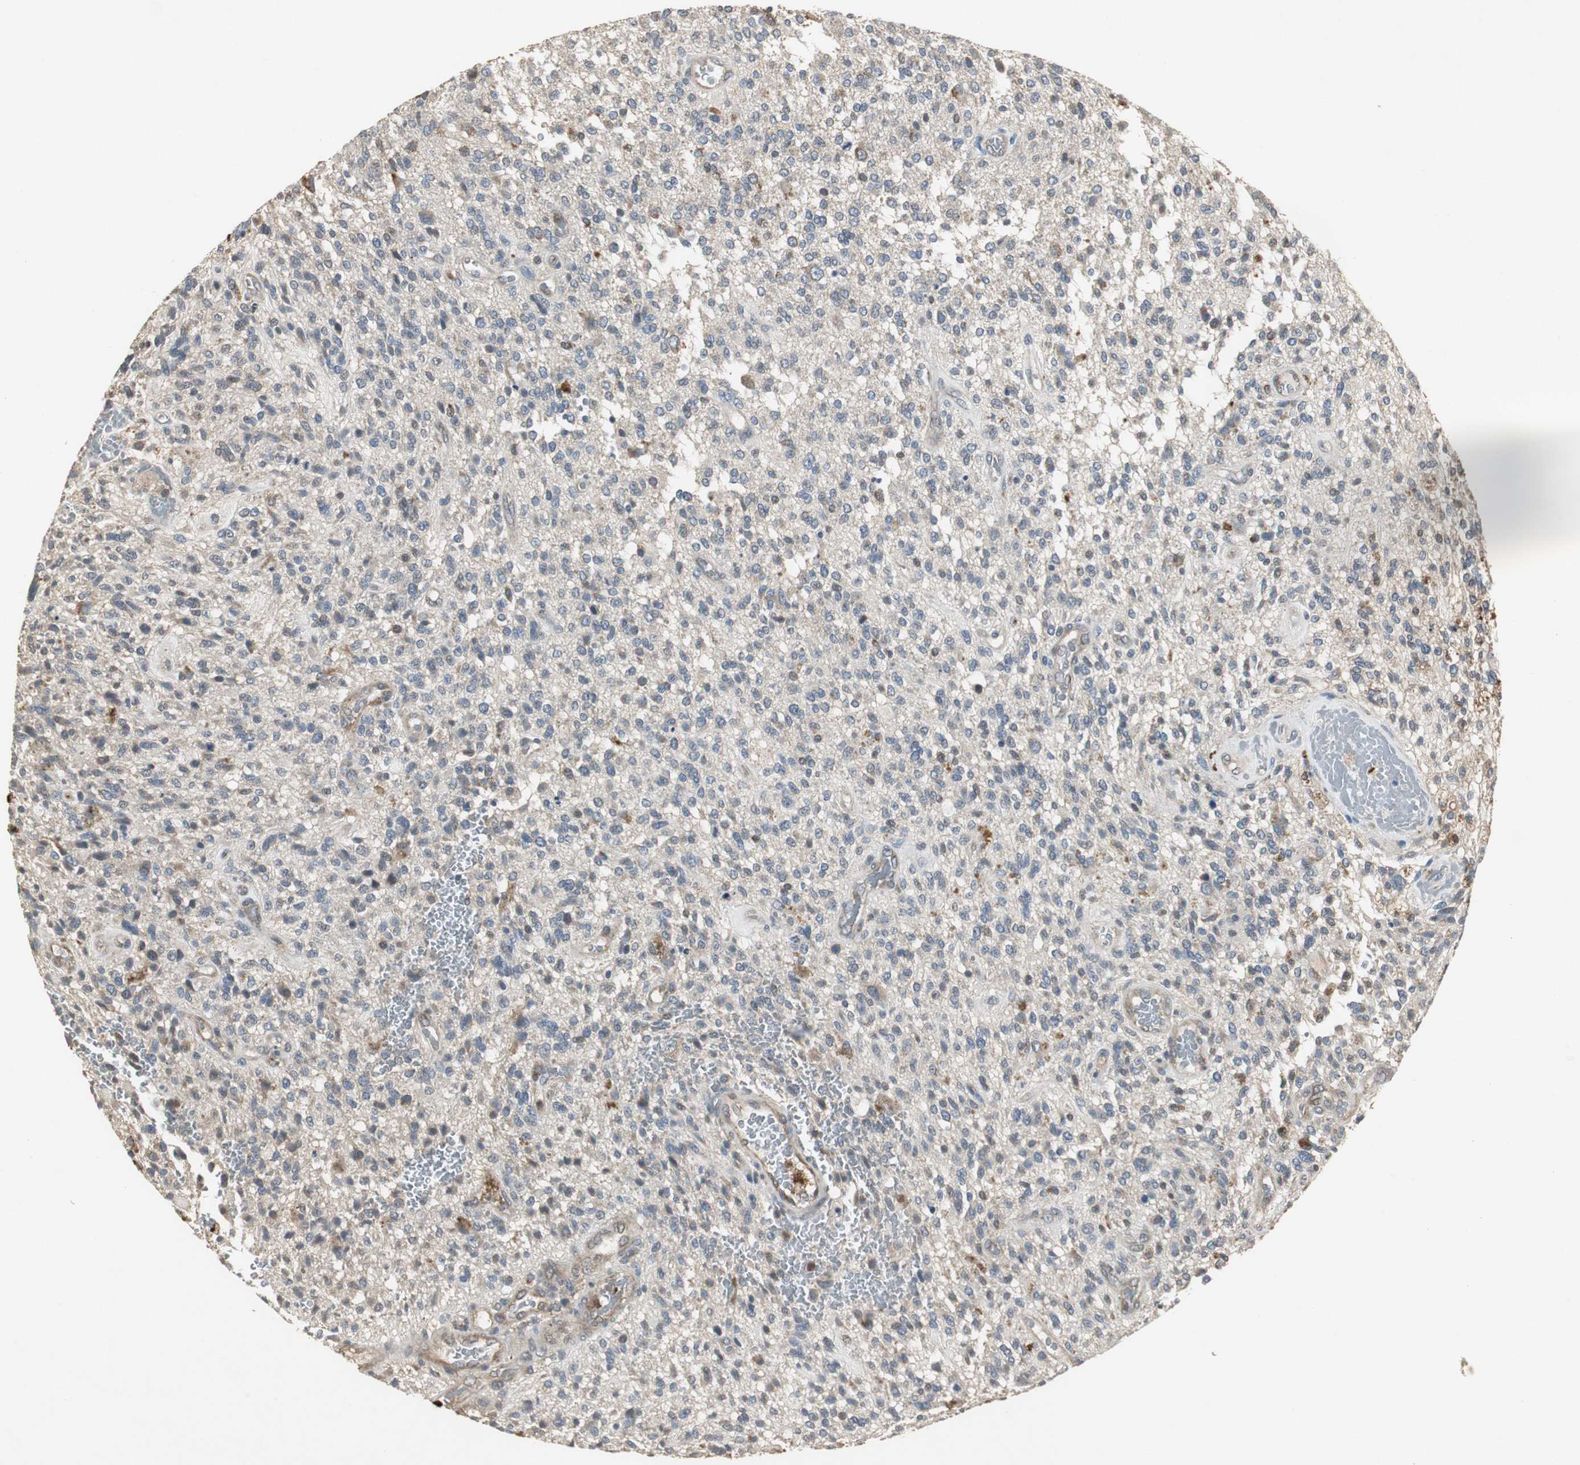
{"staining": {"intensity": "moderate", "quantity": "25%-75%", "location": "cytoplasmic/membranous"}, "tissue": "glioma", "cell_type": "Tumor cells", "image_type": "cancer", "snomed": [{"axis": "morphology", "description": "Normal tissue, NOS"}, {"axis": "morphology", "description": "Glioma, malignant, High grade"}, {"axis": "topography", "description": "Cerebral cortex"}], "caption": "High-power microscopy captured an IHC image of malignant glioma (high-grade), revealing moderate cytoplasmic/membranous staining in about 25%-75% of tumor cells.", "gene": "JTB", "patient": {"sex": "male", "age": 75}}